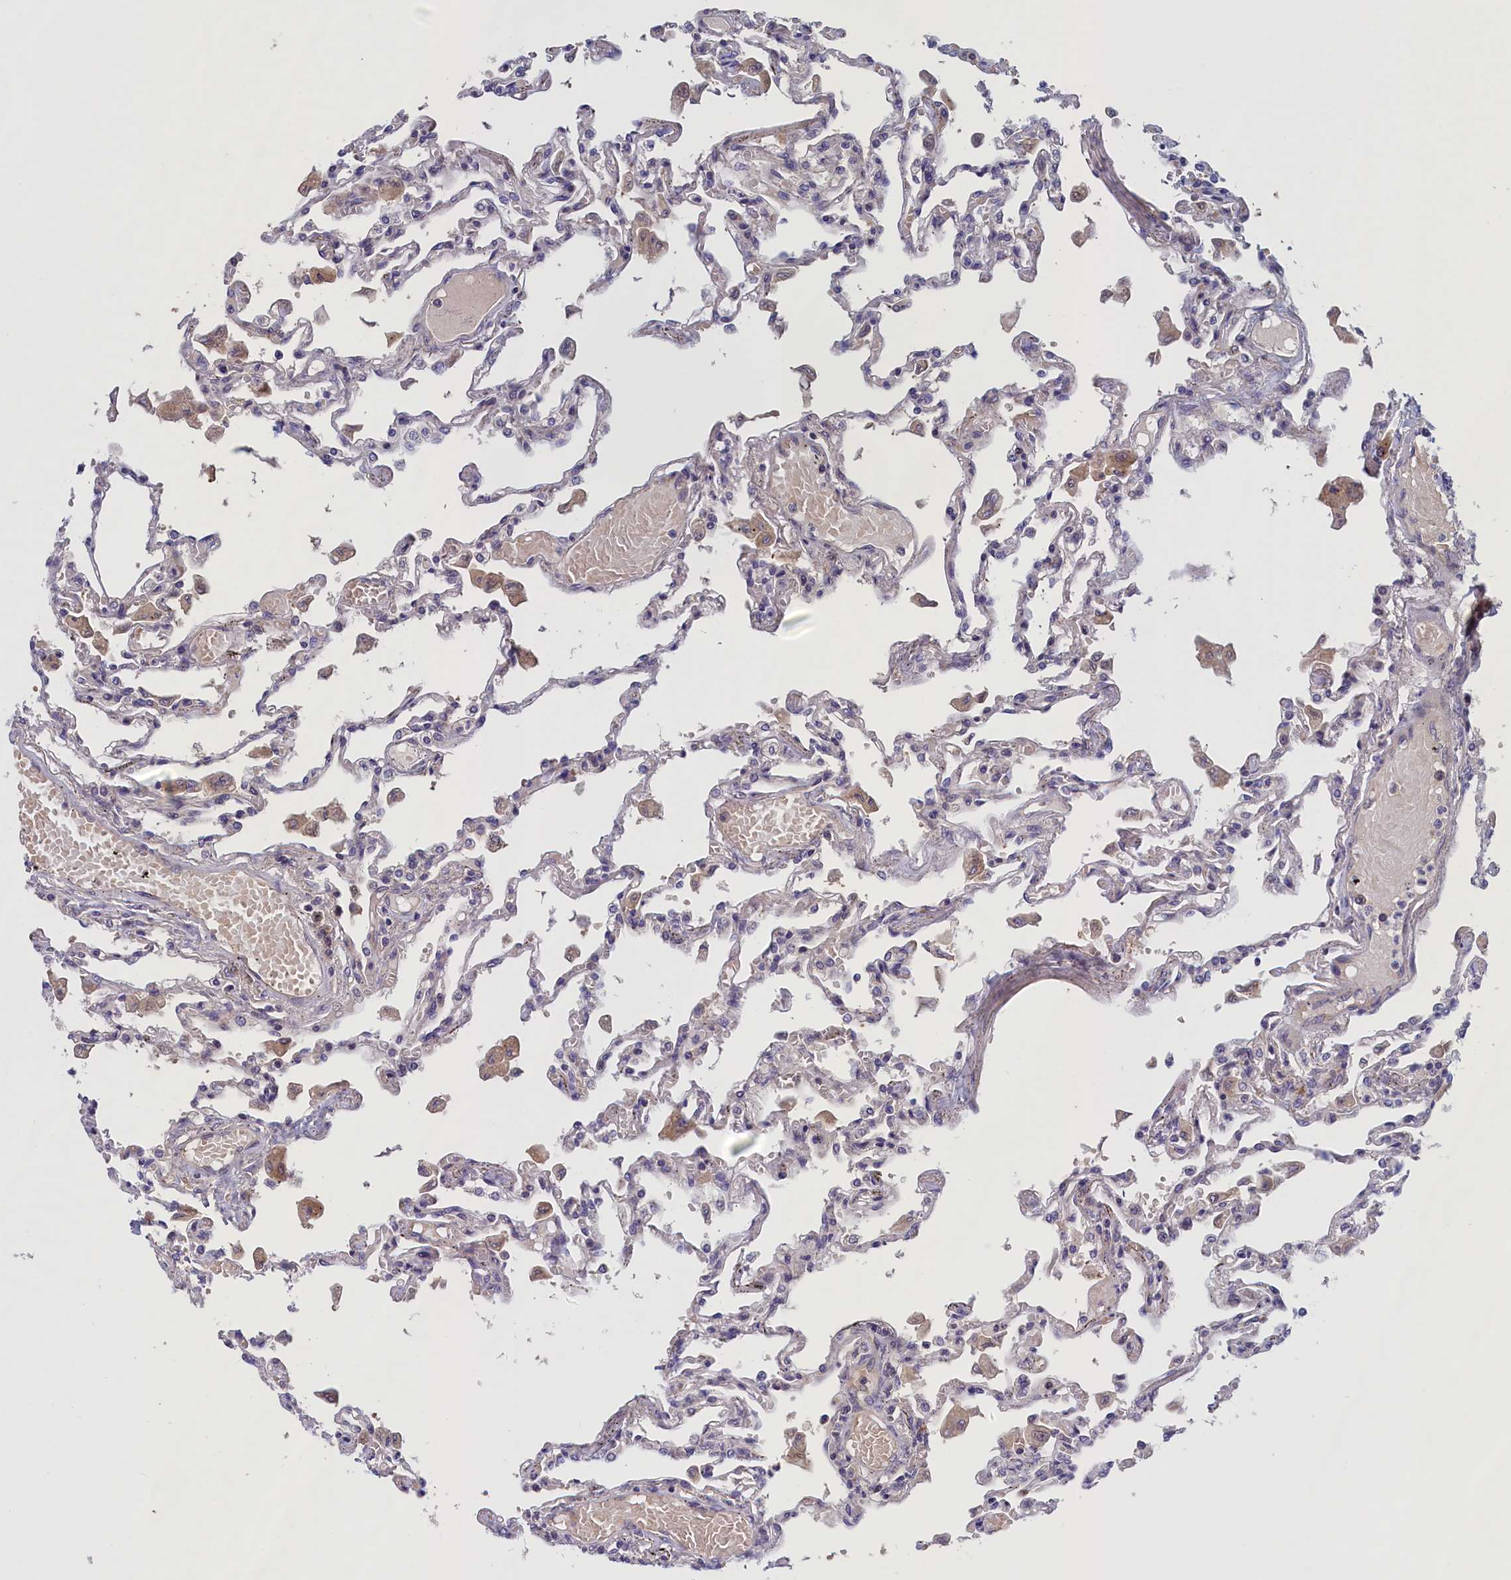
{"staining": {"intensity": "negative", "quantity": "none", "location": "none"}, "tissue": "lung", "cell_type": "Alveolar cells", "image_type": "normal", "snomed": [{"axis": "morphology", "description": "Normal tissue, NOS"}, {"axis": "topography", "description": "Bronchus"}, {"axis": "topography", "description": "Lung"}], "caption": "Protein analysis of benign lung demonstrates no significant positivity in alveolar cells.", "gene": "IGFALS", "patient": {"sex": "female", "age": 49}}